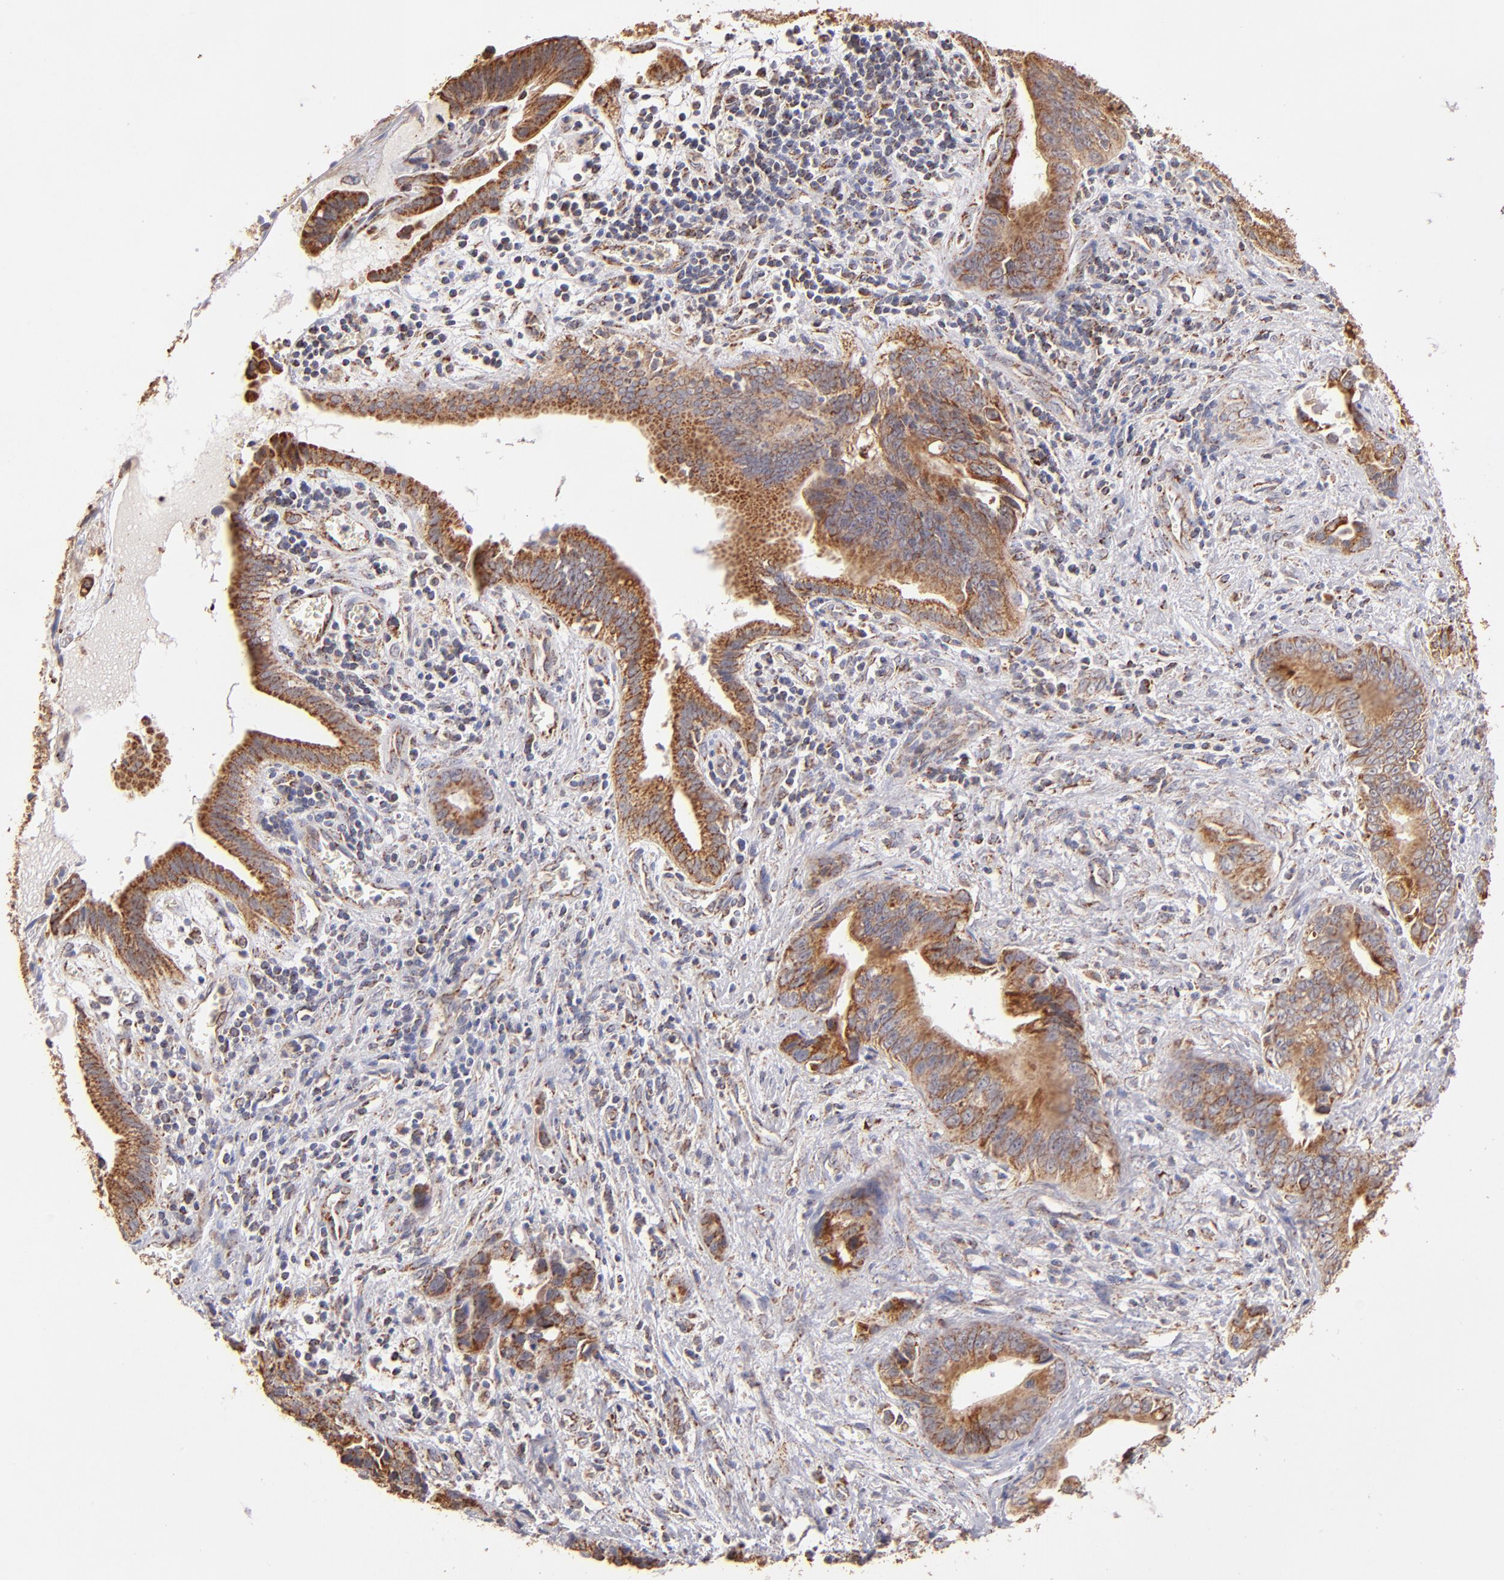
{"staining": {"intensity": "moderate", "quantity": ">75%", "location": "cytoplasmic/membranous"}, "tissue": "liver cancer", "cell_type": "Tumor cells", "image_type": "cancer", "snomed": [{"axis": "morphology", "description": "Cholangiocarcinoma"}, {"axis": "topography", "description": "Liver"}], "caption": "Moderate cytoplasmic/membranous protein staining is appreciated in about >75% of tumor cells in liver cancer.", "gene": "DLST", "patient": {"sex": "female", "age": 55}}